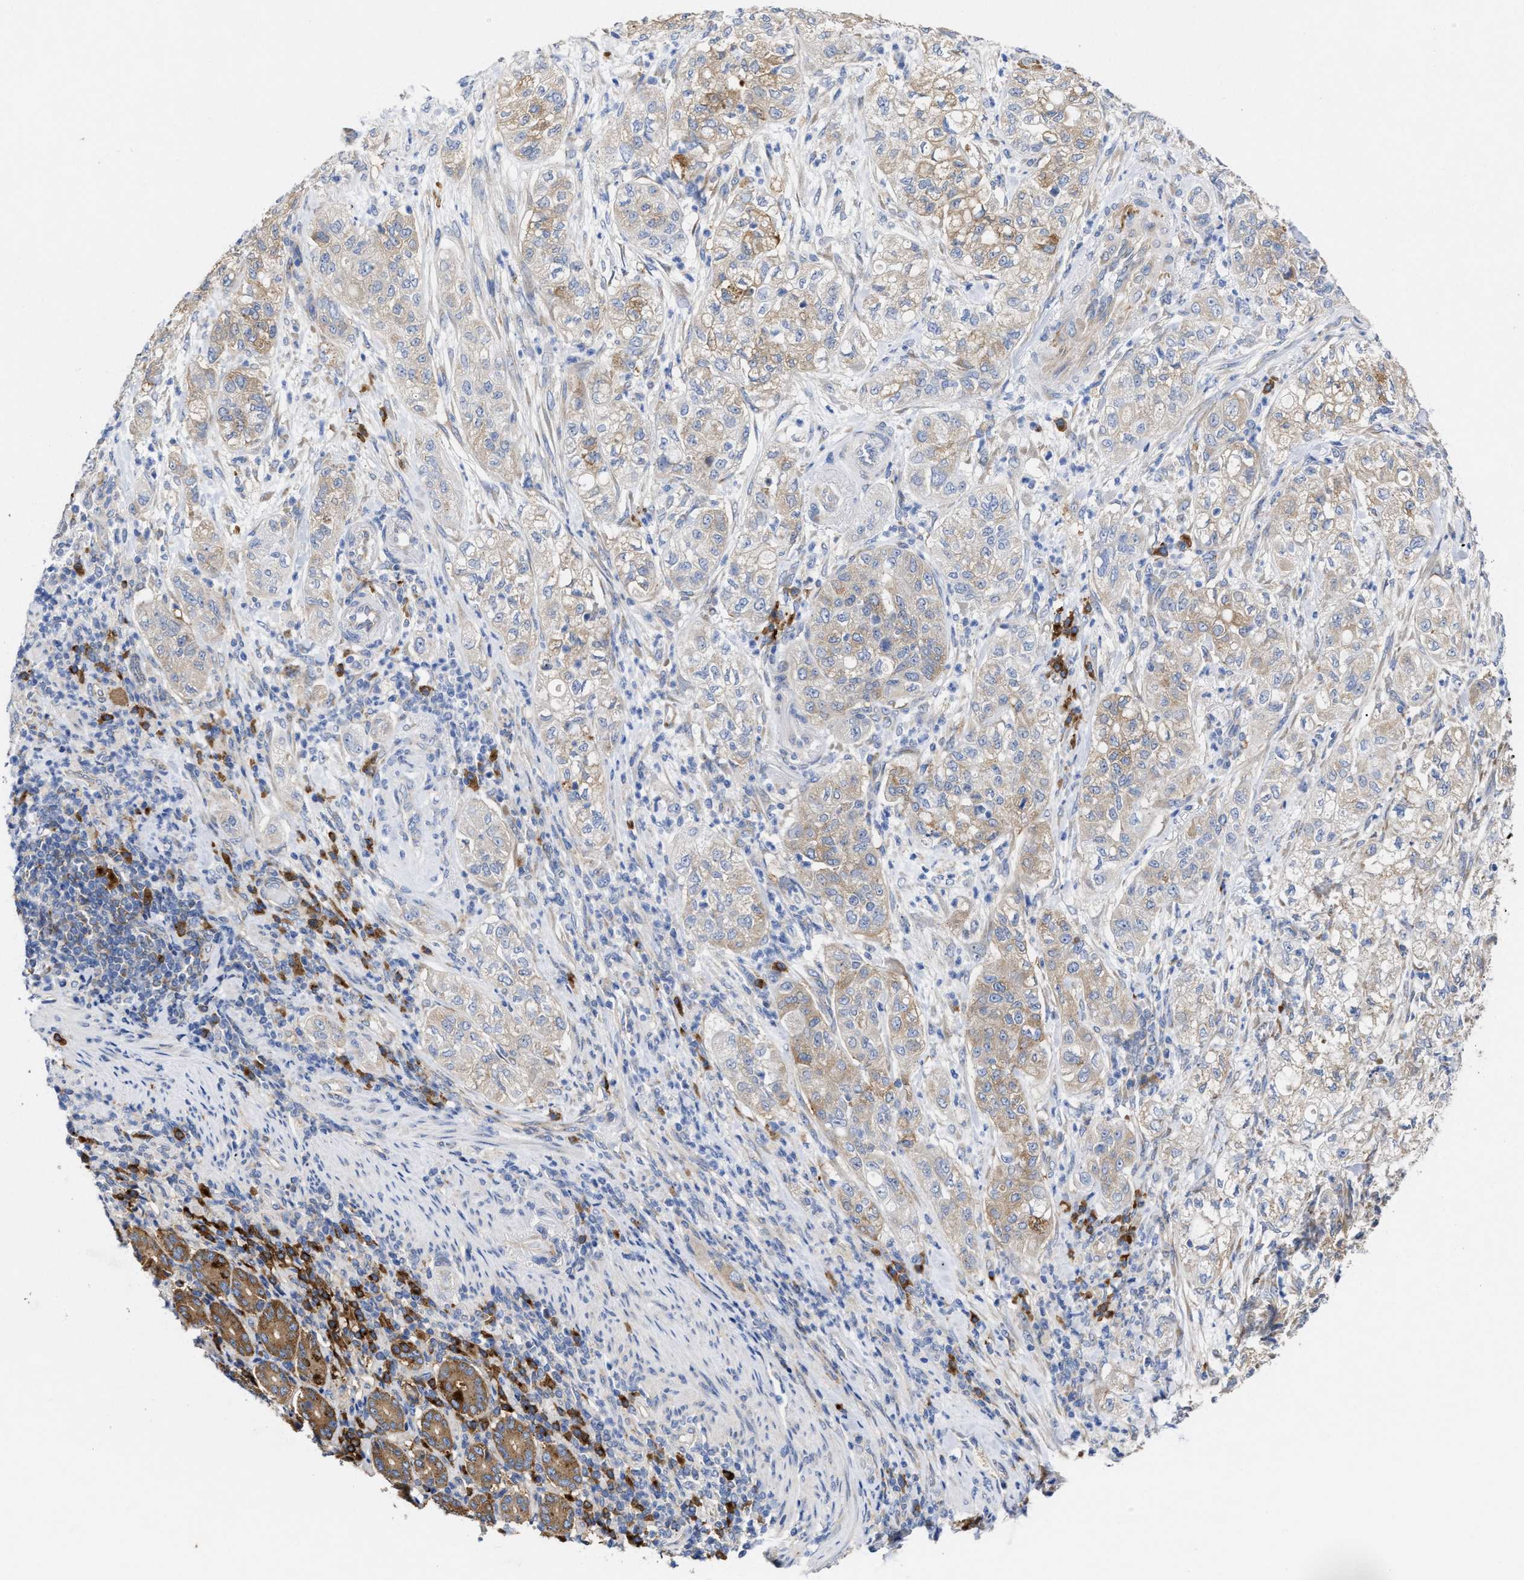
{"staining": {"intensity": "weak", "quantity": ">75%", "location": "cytoplasmic/membranous"}, "tissue": "pancreatic cancer", "cell_type": "Tumor cells", "image_type": "cancer", "snomed": [{"axis": "morphology", "description": "Adenocarcinoma, NOS"}, {"axis": "topography", "description": "Pancreas"}], "caption": "Pancreatic adenocarcinoma stained for a protein (brown) displays weak cytoplasmic/membranous positive expression in about >75% of tumor cells.", "gene": "PPP1R15A", "patient": {"sex": "female", "age": 78}}